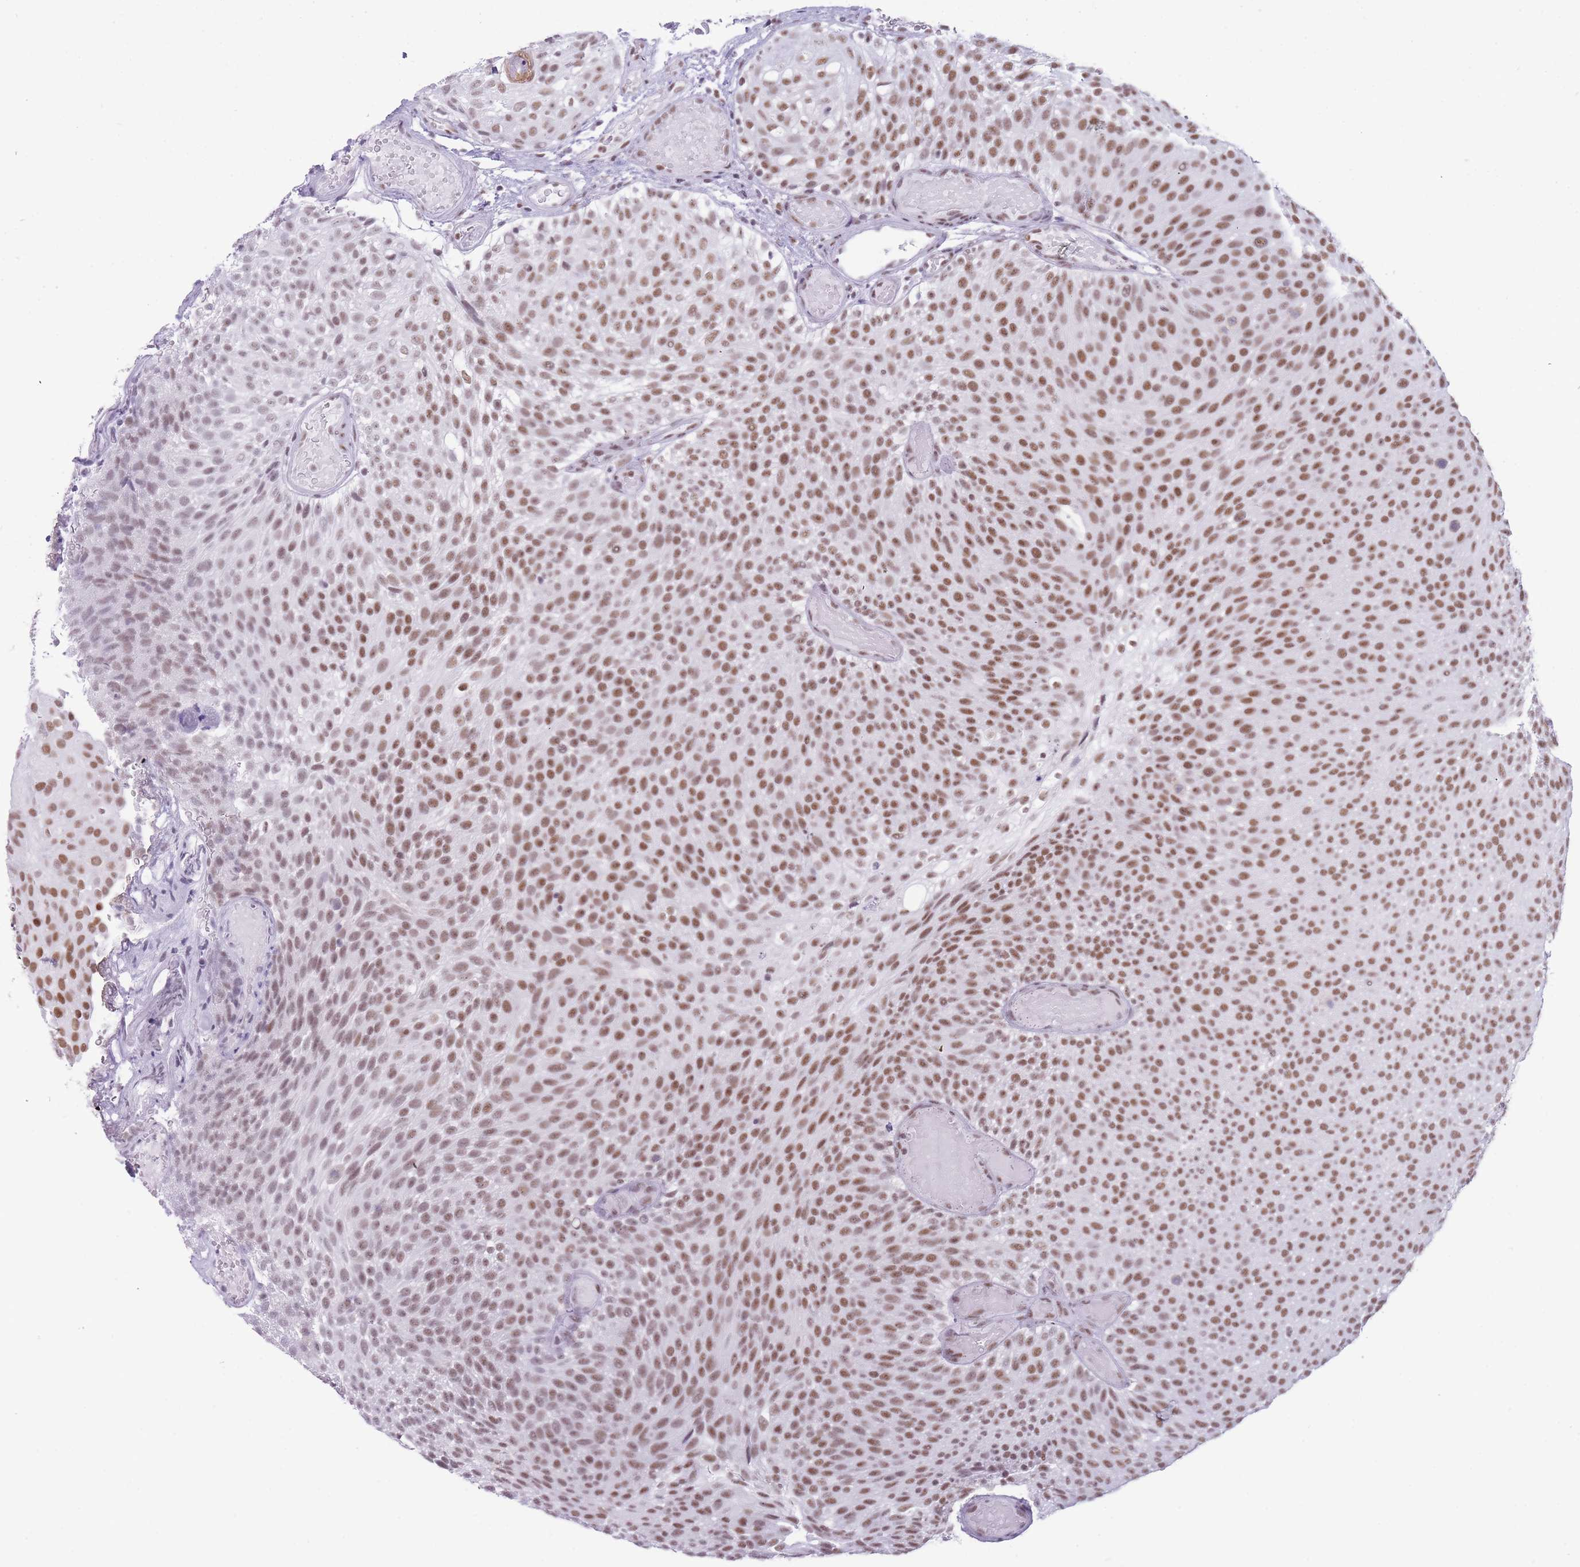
{"staining": {"intensity": "moderate", "quantity": ">75%", "location": "nuclear"}, "tissue": "urothelial cancer", "cell_type": "Tumor cells", "image_type": "cancer", "snomed": [{"axis": "morphology", "description": "Urothelial carcinoma, Low grade"}, {"axis": "topography", "description": "Urinary bladder"}], "caption": "Urothelial cancer was stained to show a protein in brown. There is medium levels of moderate nuclear expression in approximately >75% of tumor cells.", "gene": "HNRNPUL1", "patient": {"sex": "male", "age": 78}}